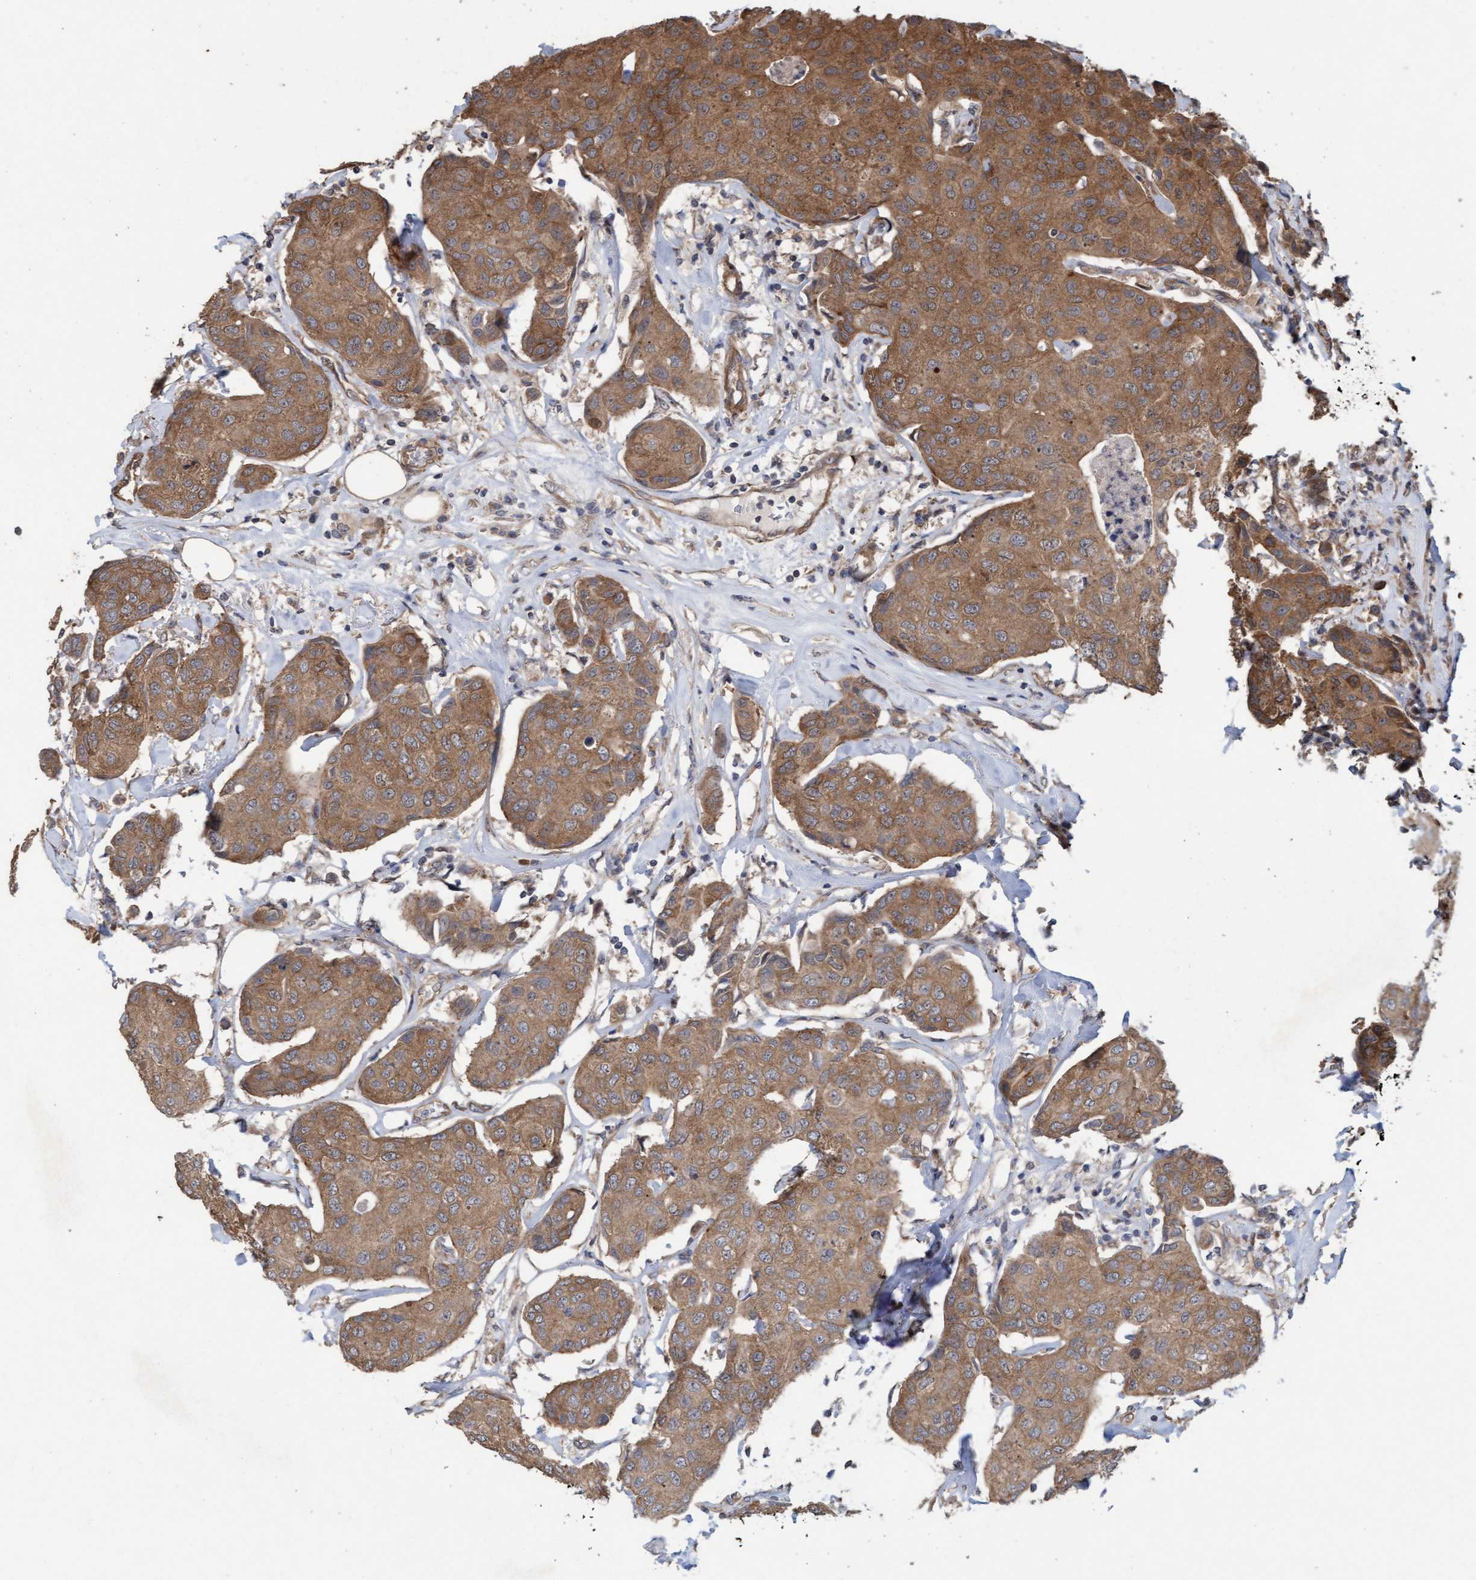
{"staining": {"intensity": "moderate", "quantity": ">75%", "location": "cytoplasmic/membranous"}, "tissue": "breast cancer", "cell_type": "Tumor cells", "image_type": "cancer", "snomed": [{"axis": "morphology", "description": "Duct carcinoma"}, {"axis": "topography", "description": "Breast"}], "caption": "A micrograph of human breast cancer stained for a protein demonstrates moderate cytoplasmic/membranous brown staining in tumor cells. (brown staining indicates protein expression, while blue staining denotes nuclei).", "gene": "CDC42EP4", "patient": {"sex": "female", "age": 80}}